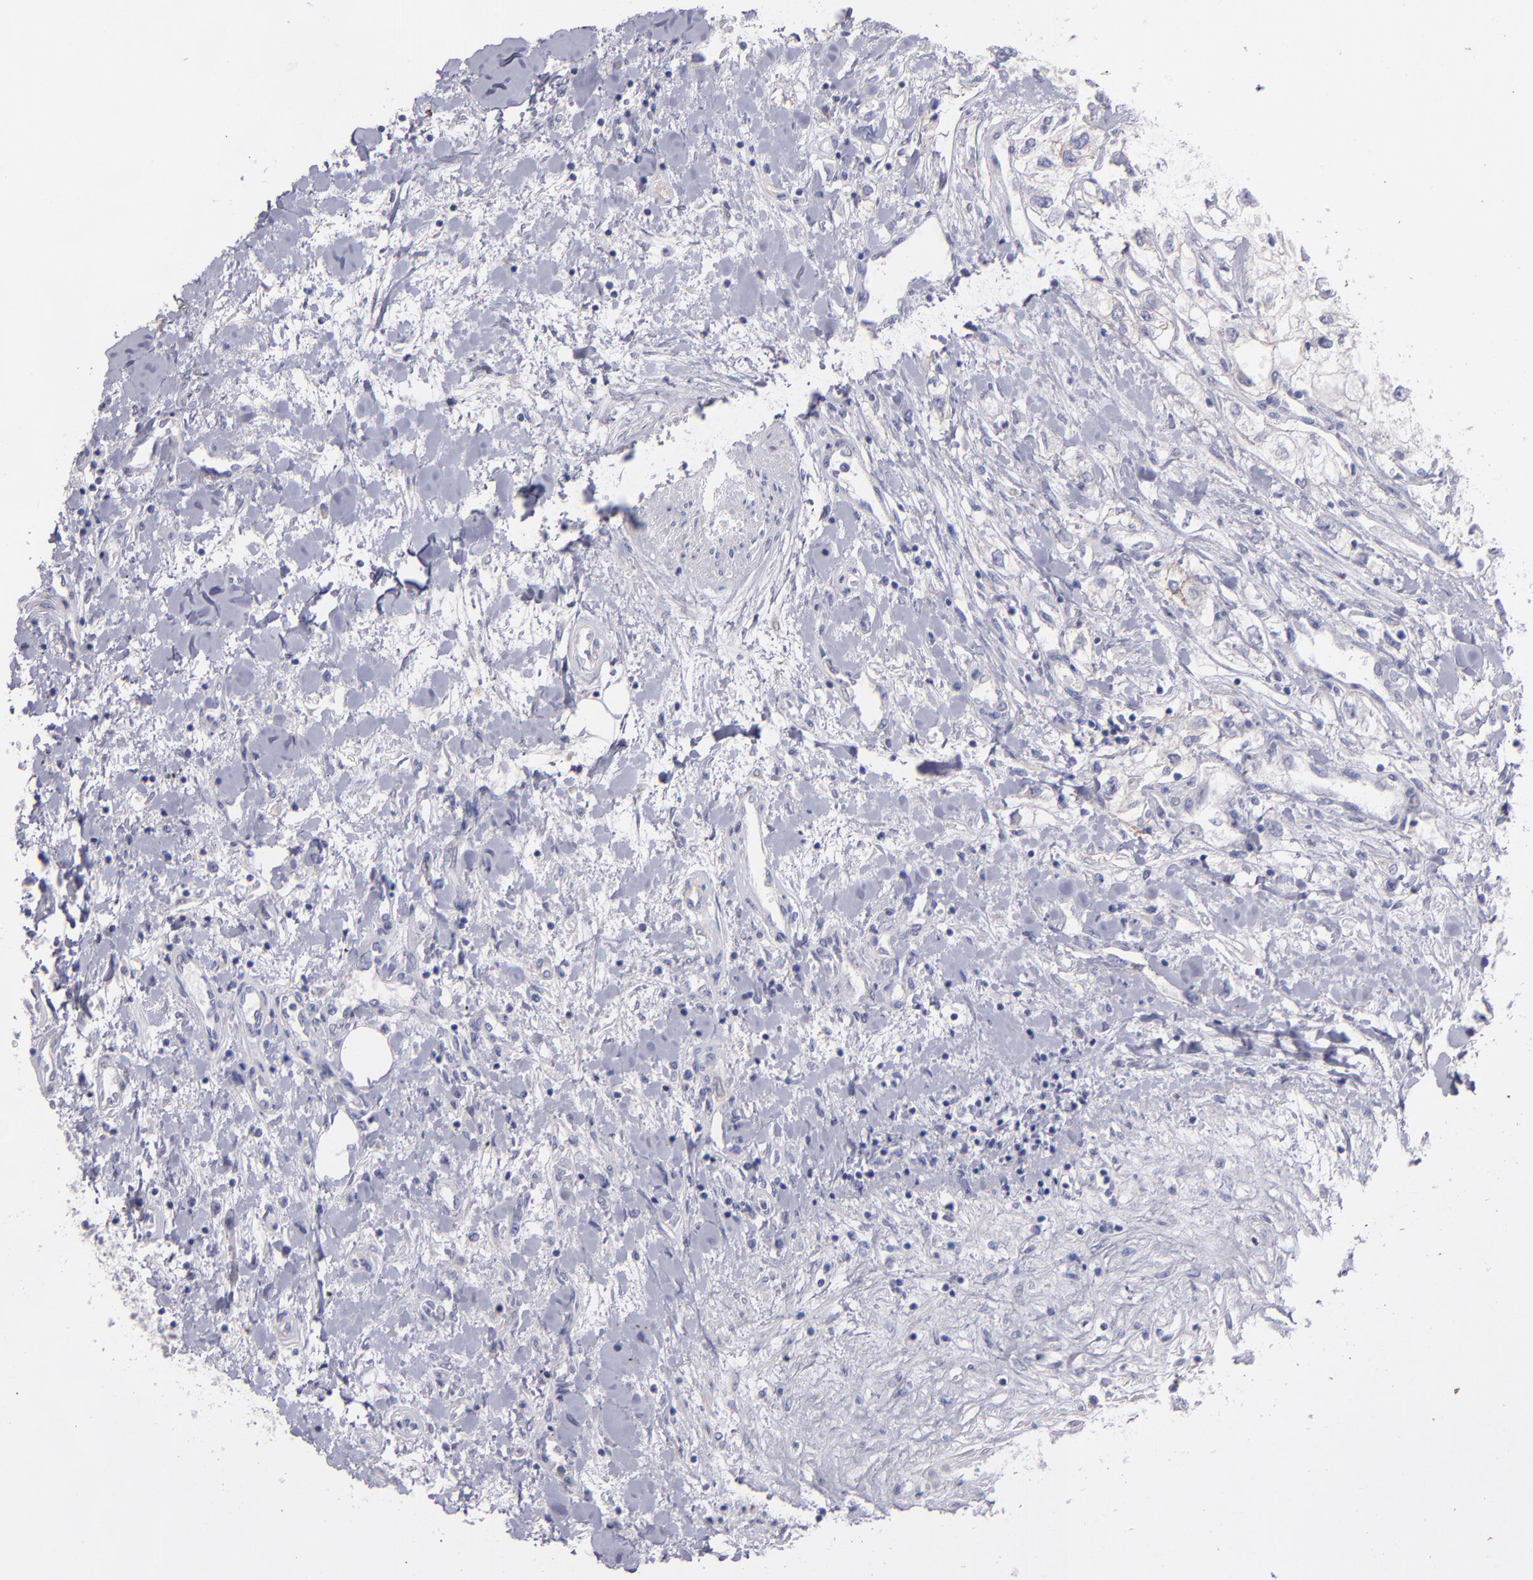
{"staining": {"intensity": "negative", "quantity": "none", "location": "none"}, "tissue": "renal cancer", "cell_type": "Tumor cells", "image_type": "cancer", "snomed": [{"axis": "morphology", "description": "Adenocarcinoma, NOS"}, {"axis": "topography", "description": "Kidney"}], "caption": "Immunohistochemistry image of neoplastic tissue: renal adenocarcinoma stained with DAB (3,3'-diaminobenzidine) shows no significant protein positivity in tumor cells. The staining is performed using DAB brown chromogen with nuclei counter-stained in using hematoxylin.", "gene": "SNAP25", "patient": {"sex": "male", "age": 57}}